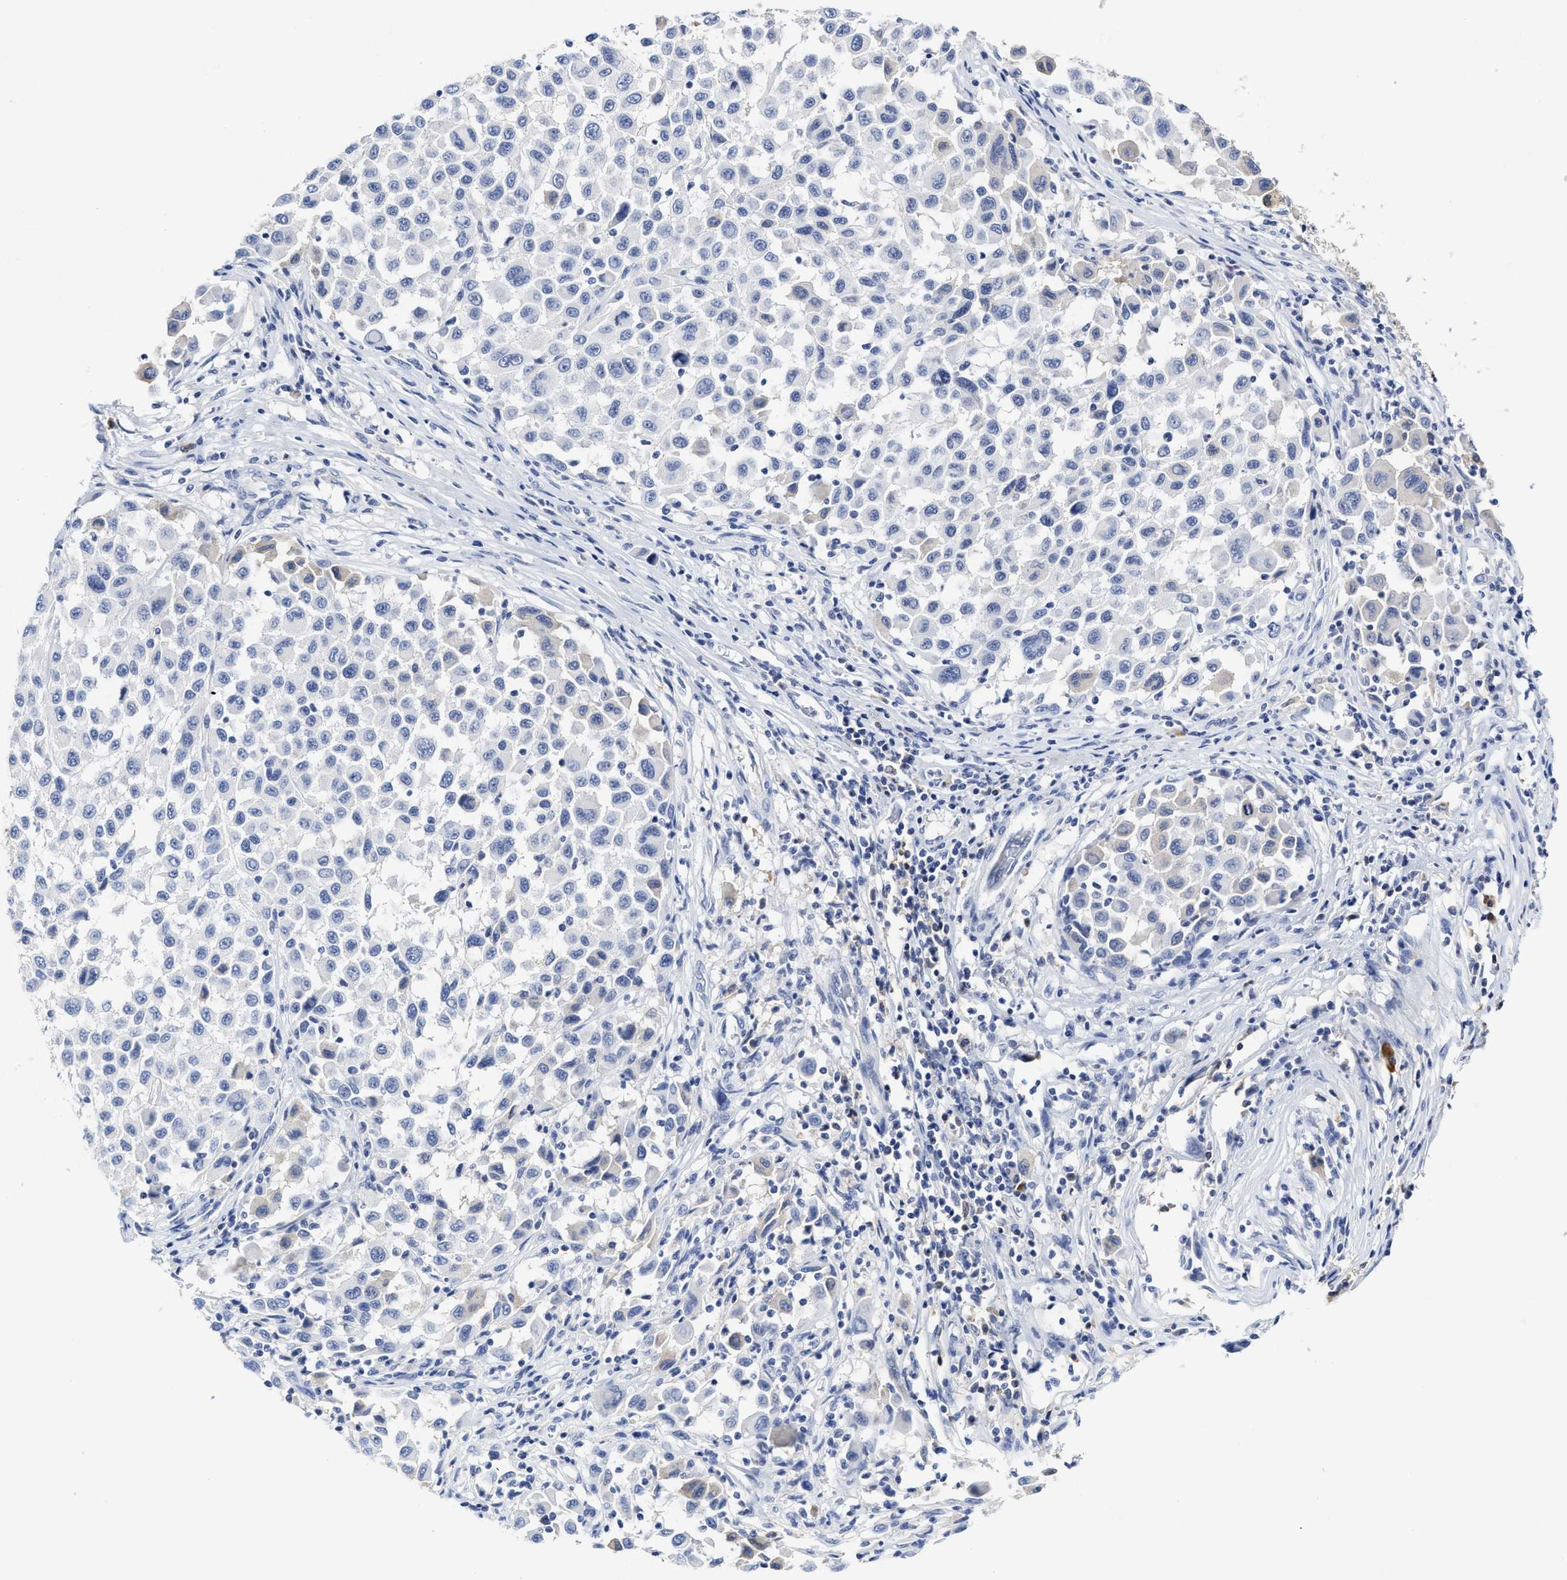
{"staining": {"intensity": "negative", "quantity": "none", "location": "none"}, "tissue": "melanoma", "cell_type": "Tumor cells", "image_type": "cancer", "snomed": [{"axis": "morphology", "description": "Malignant melanoma, Metastatic site"}, {"axis": "topography", "description": "Lymph node"}], "caption": "There is no significant expression in tumor cells of melanoma.", "gene": "C2", "patient": {"sex": "male", "age": 61}}